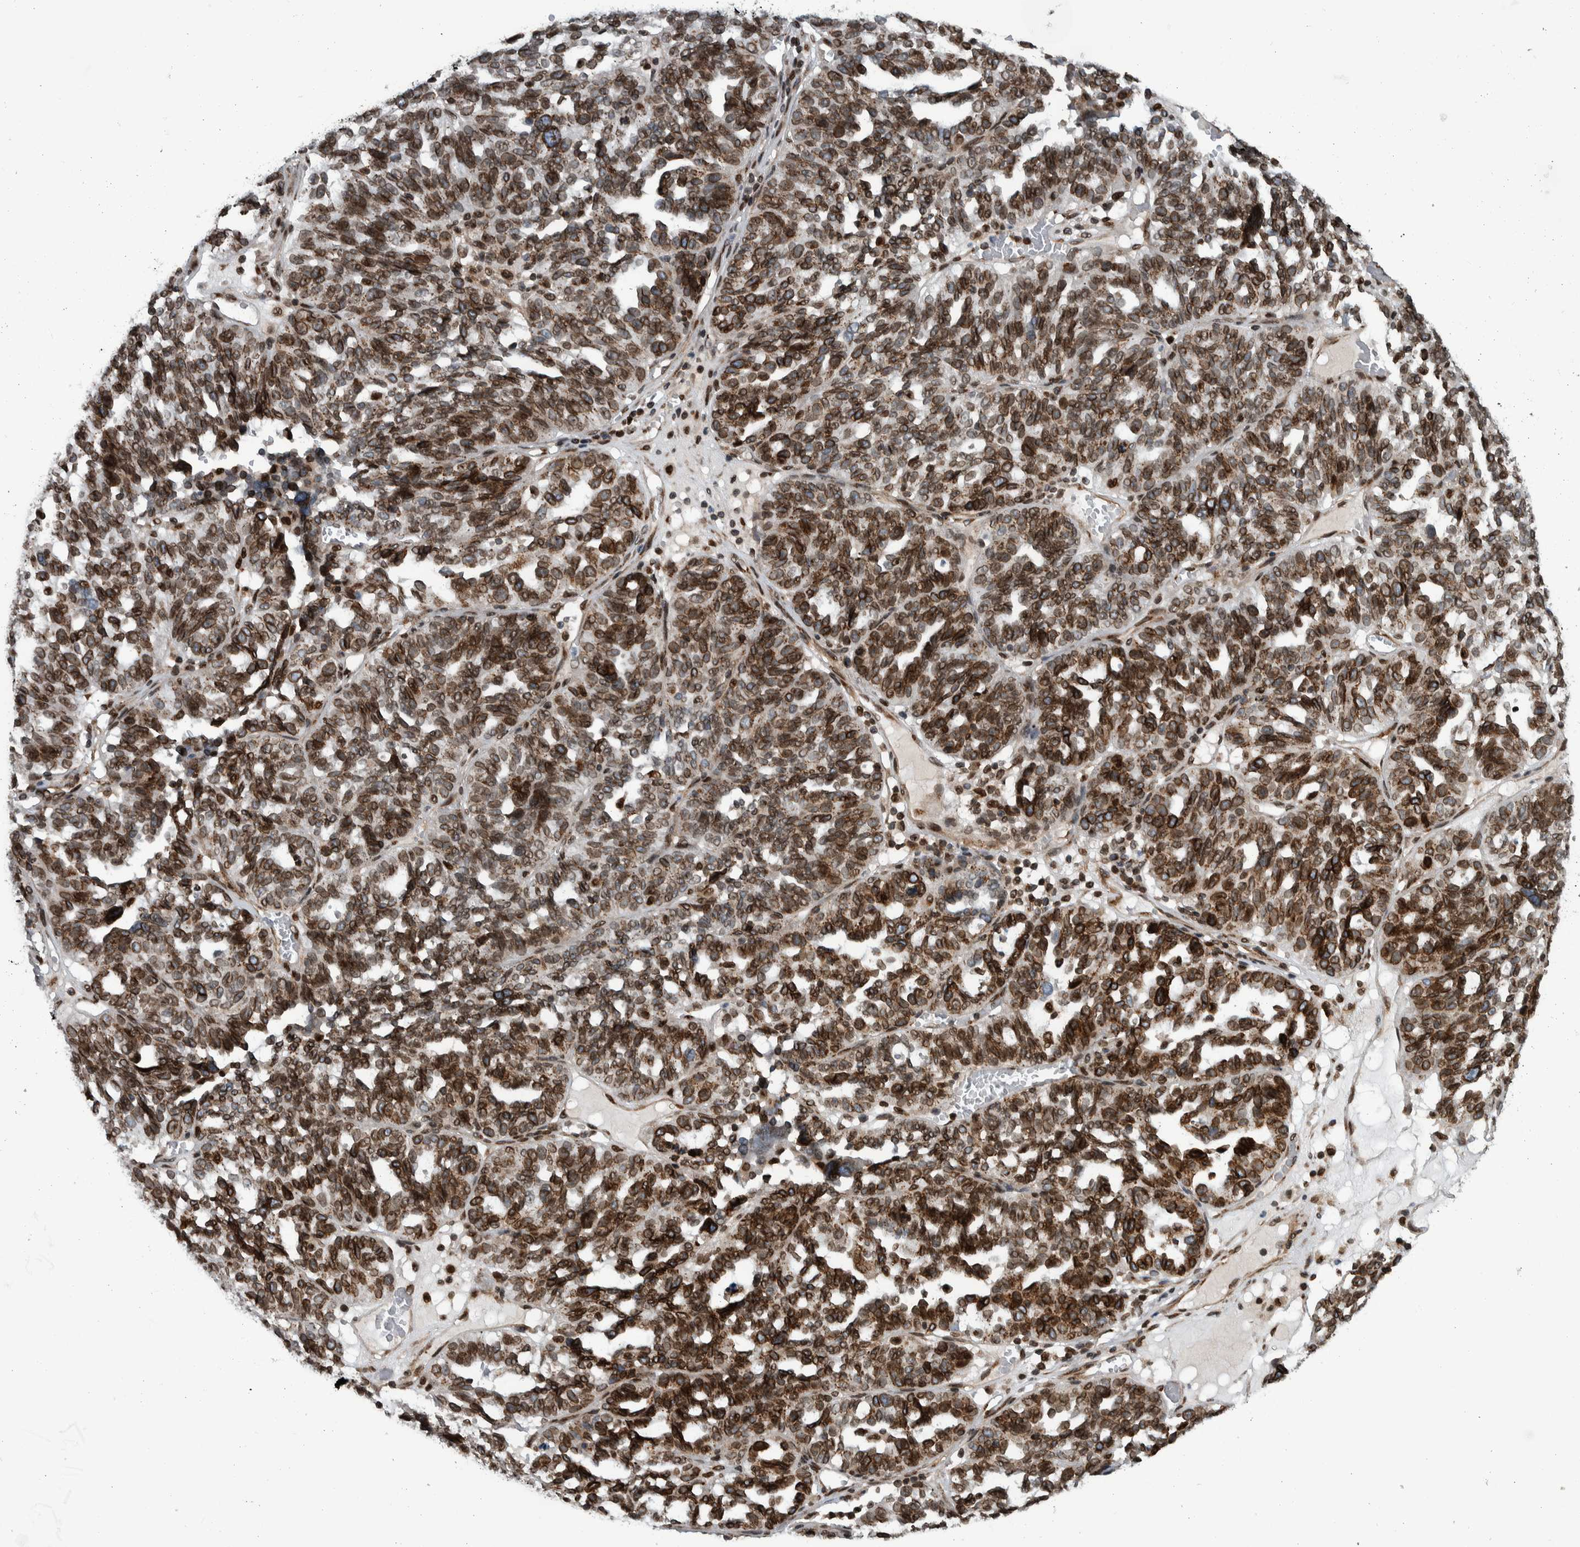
{"staining": {"intensity": "strong", "quantity": ">75%", "location": "cytoplasmic/membranous,nuclear"}, "tissue": "ovarian cancer", "cell_type": "Tumor cells", "image_type": "cancer", "snomed": [{"axis": "morphology", "description": "Cystadenocarcinoma, serous, NOS"}, {"axis": "topography", "description": "Ovary"}], "caption": "Ovarian cancer (serous cystadenocarcinoma) tissue displays strong cytoplasmic/membranous and nuclear staining in about >75% of tumor cells (DAB IHC, brown staining for protein, blue staining for nuclei).", "gene": "FAM135B", "patient": {"sex": "female", "age": 59}}